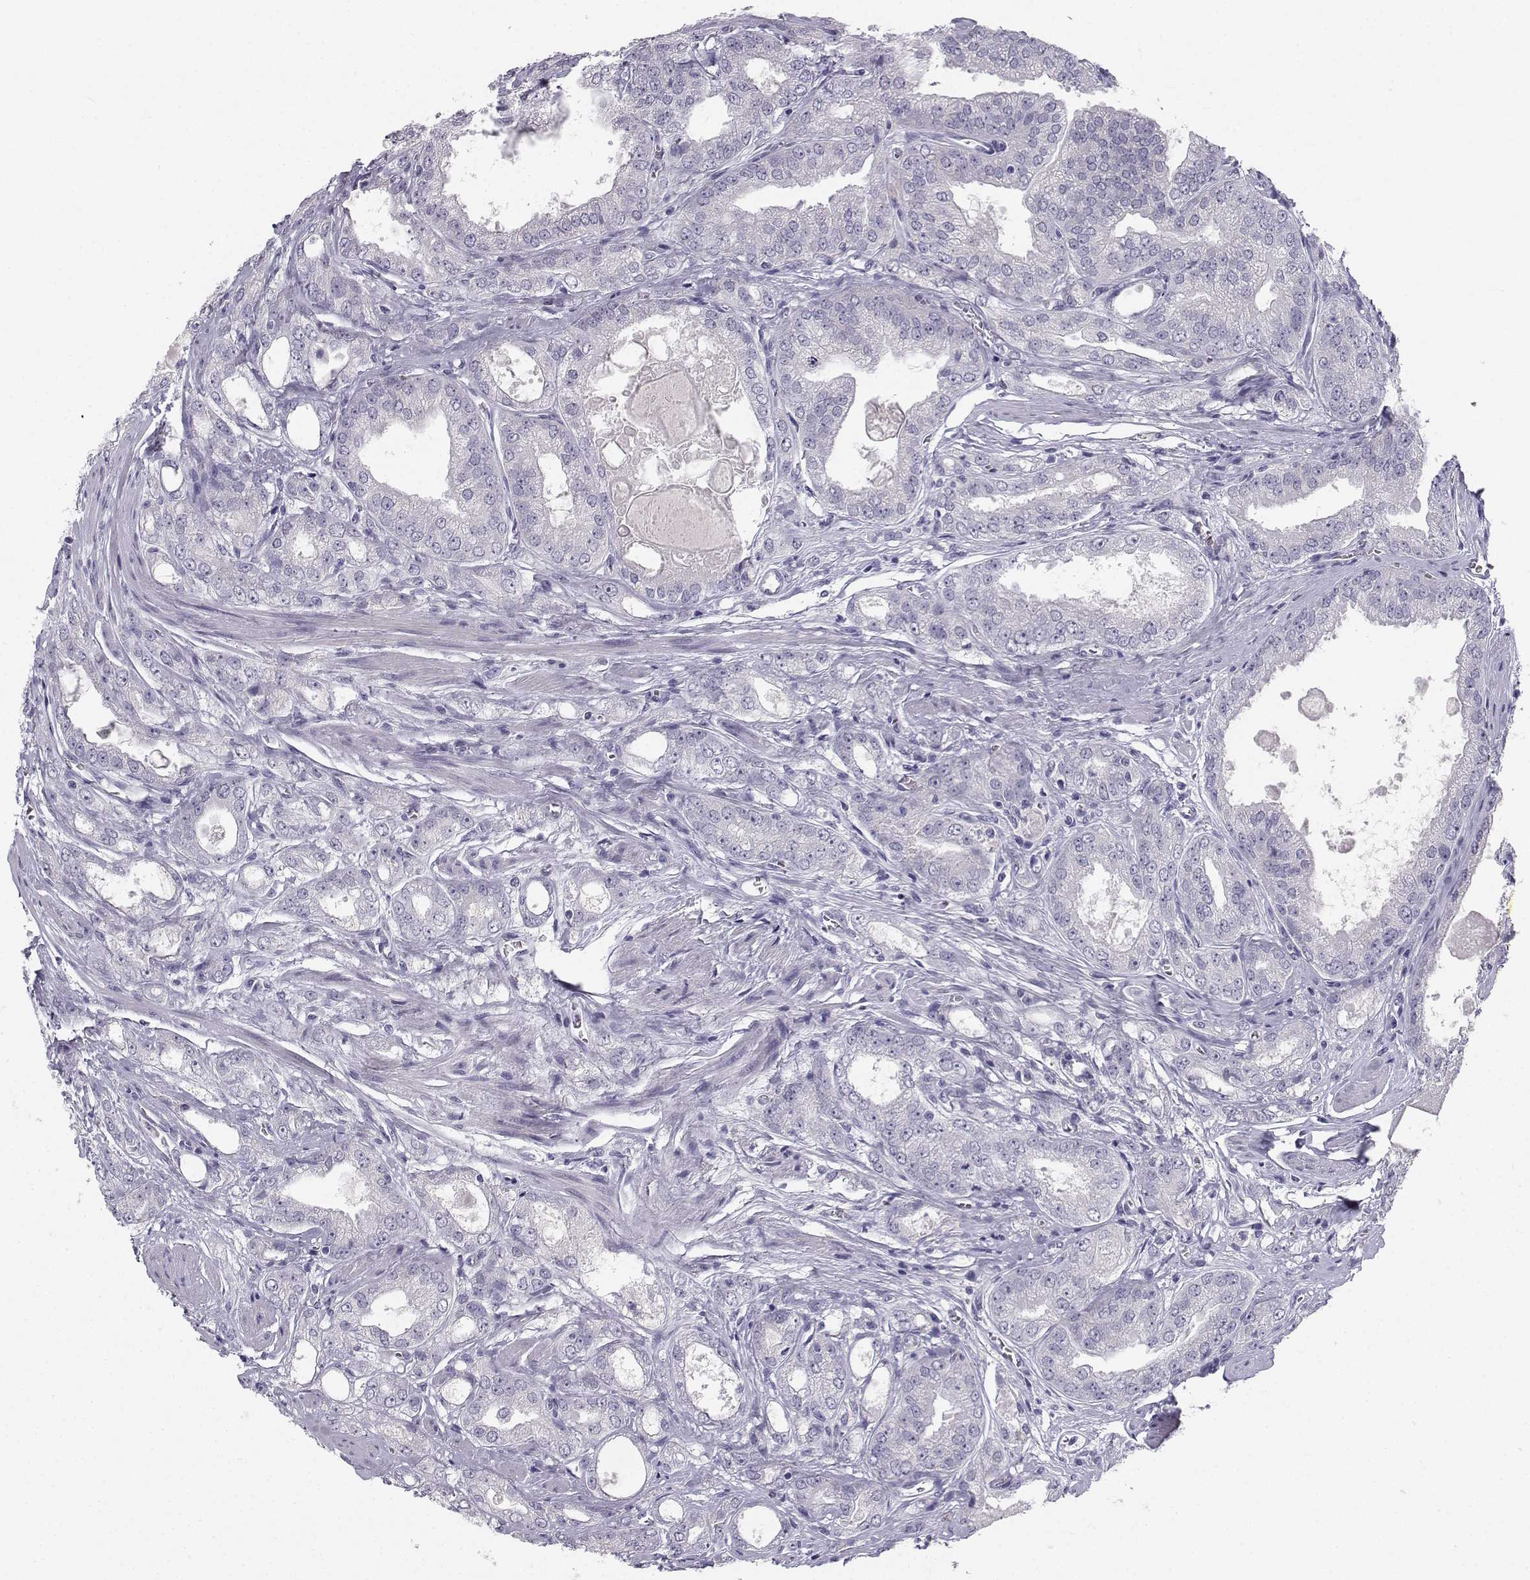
{"staining": {"intensity": "negative", "quantity": "none", "location": "none"}, "tissue": "prostate cancer", "cell_type": "Tumor cells", "image_type": "cancer", "snomed": [{"axis": "morphology", "description": "Adenocarcinoma, NOS"}, {"axis": "morphology", "description": "Adenocarcinoma, High grade"}, {"axis": "topography", "description": "Prostate"}], "caption": "Human adenocarcinoma (high-grade) (prostate) stained for a protein using immunohistochemistry shows no positivity in tumor cells.", "gene": "SYCE1", "patient": {"sex": "male", "age": 70}}